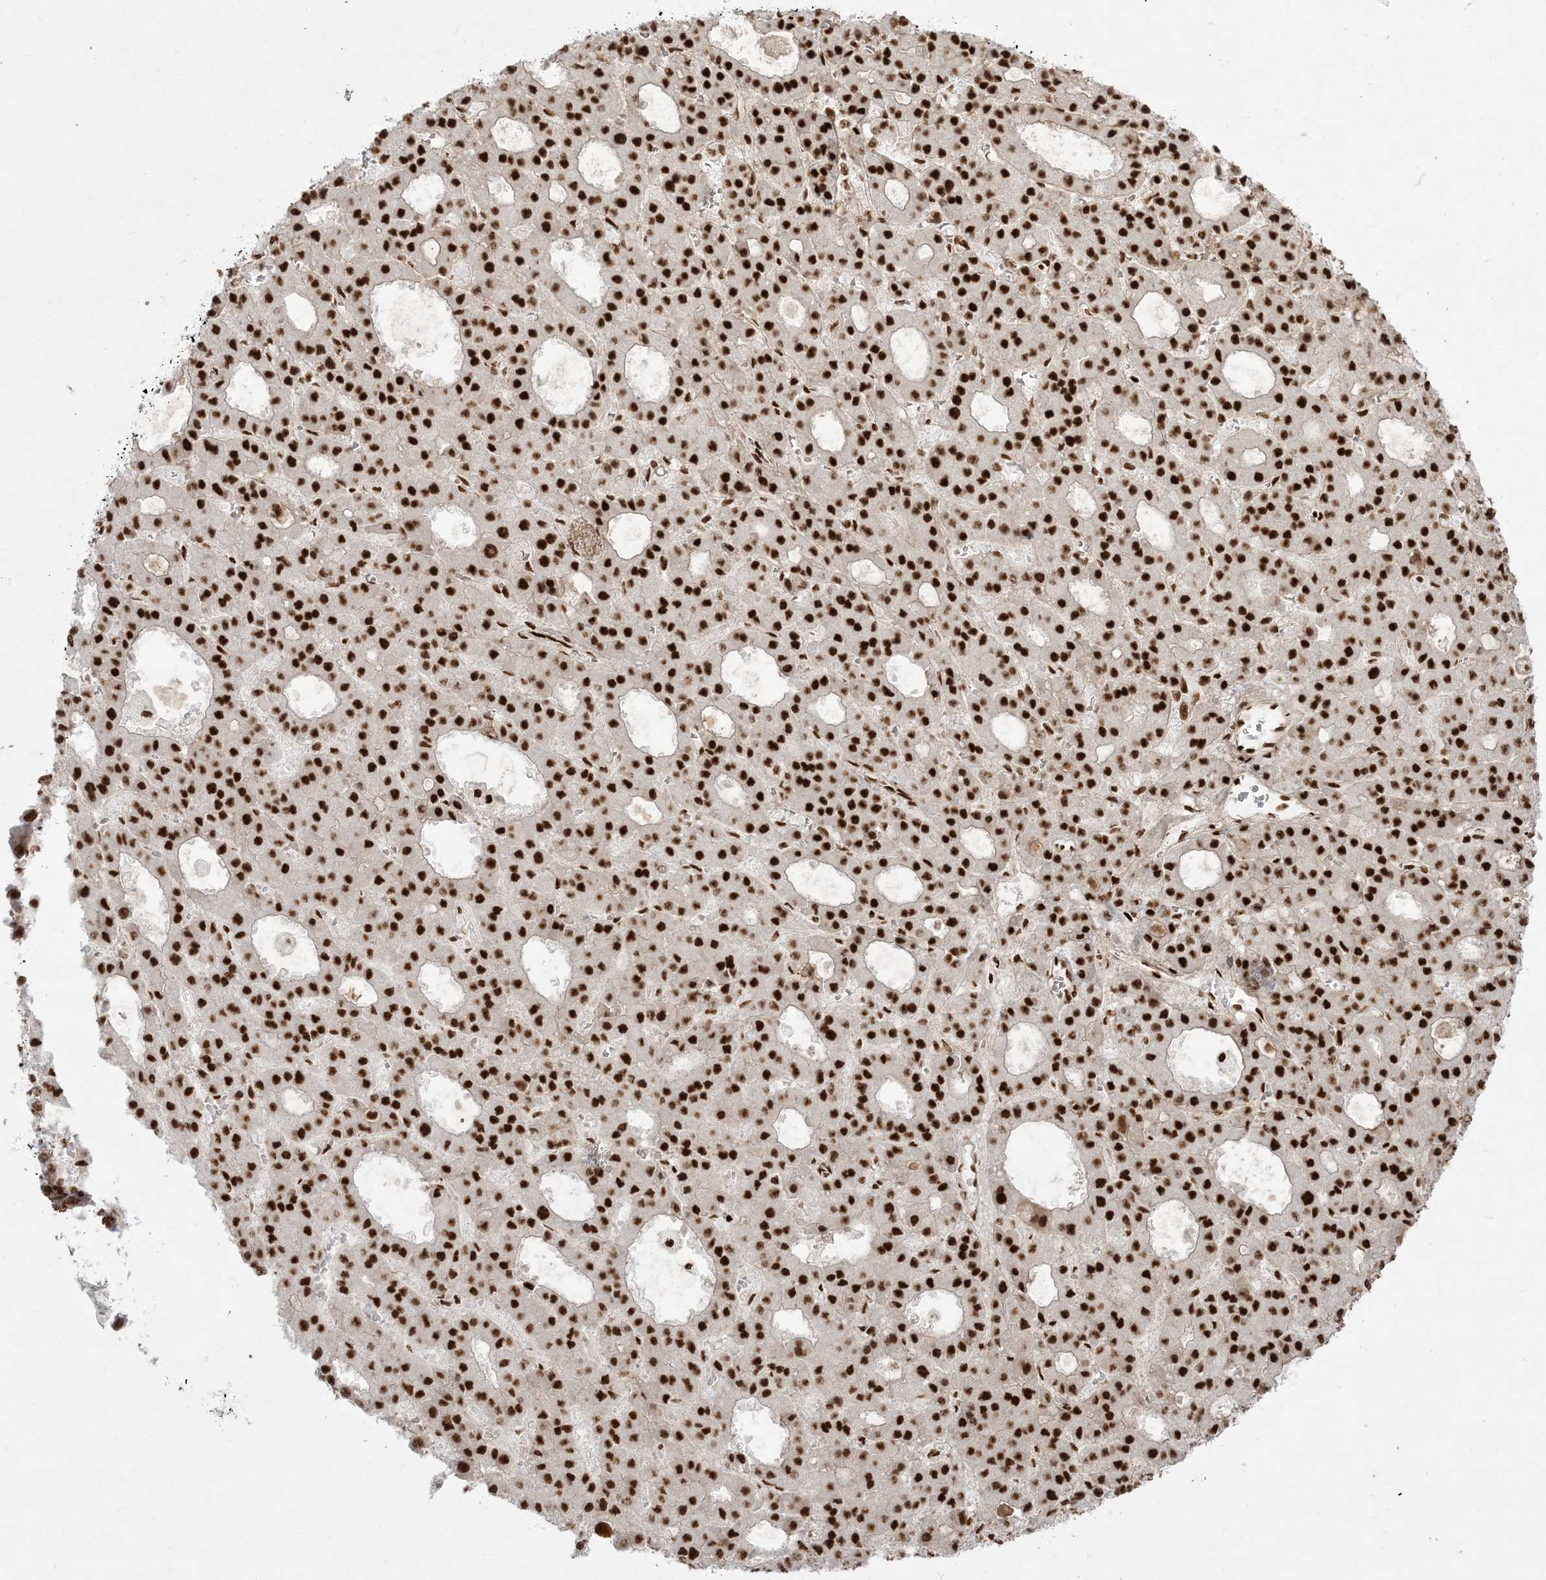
{"staining": {"intensity": "strong", "quantity": ">75%", "location": "nuclear"}, "tissue": "liver cancer", "cell_type": "Tumor cells", "image_type": "cancer", "snomed": [{"axis": "morphology", "description": "Carcinoma, Hepatocellular, NOS"}, {"axis": "topography", "description": "Liver"}], "caption": "An immunohistochemistry (IHC) histopathology image of tumor tissue is shown. Protein staining in brown shows strong nuclear positivity in liver cancer within tumor cells.", "gene": "RBM10", "patient": {"sex": "male", "age": 70}}